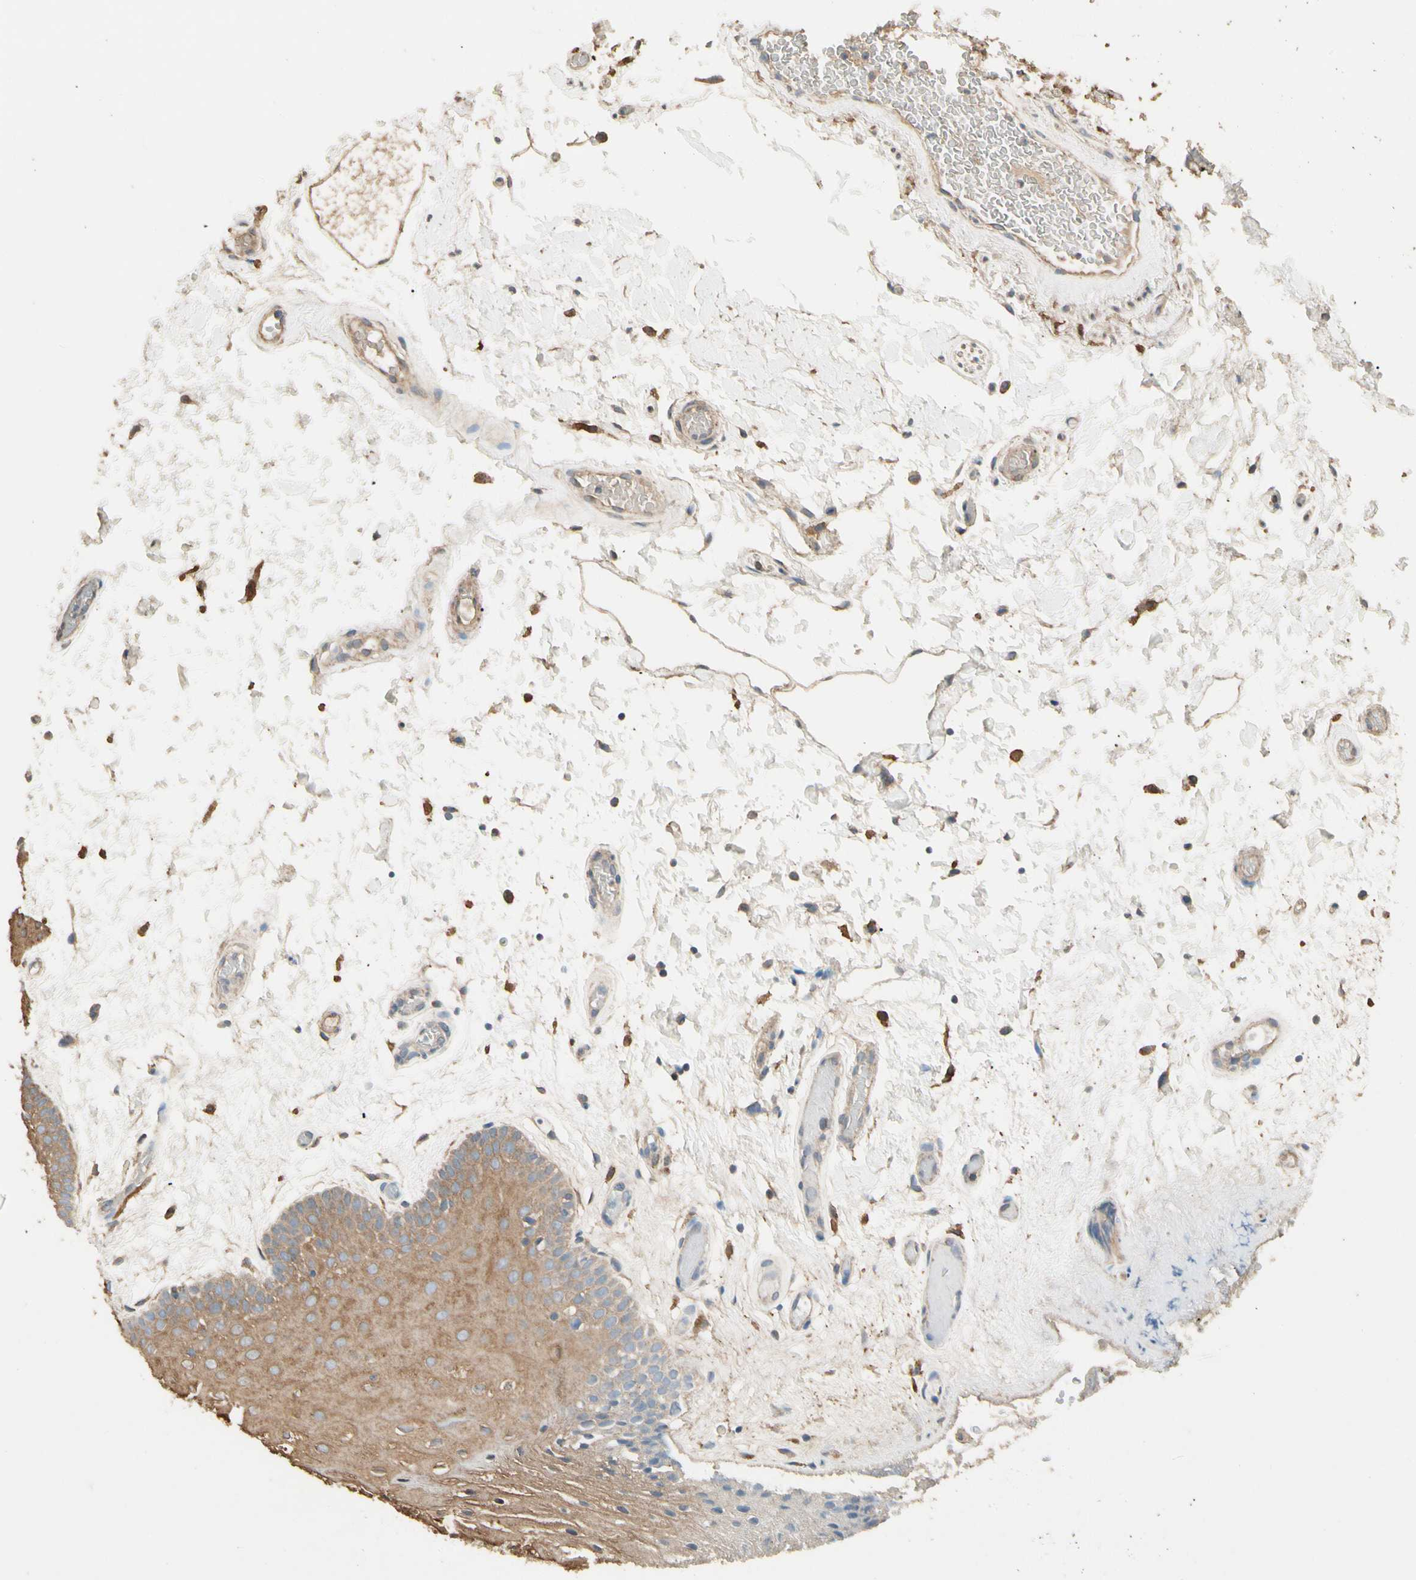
{"staining": {"intensity": "moderate", "quantity": ">75%", "location": "cytoplasmic/membranous"}, "tissue": "oral mucosa", "cell_type": "Squamous epithelial cells", "image_type": "normal", "snomed": [{"axis": "morphology", "description": "Normal tissue, NOS"}, {"axis": "morphology", "description": "Squamous cell carcinoma, NOS"}, {"axis": "topography", "description": "Skeletal muscle"}, {"axis": "topography", "description": "Oral tissue"}, {"axis": "topography", "description": "Head-Neck"}], "caption": "Benign oral mucosa exhibits moderate cytoplasmic/membranous expression in about >75% of squamous epithelial cells The staining is performed using DAB (3,3'-diaminobenzidine) brown chromogen to label protein expression. The nuclei are counter-stained blue using hematoxylin..", "gene": "CDH6", "patient": {"sex": "male", "age": 71}}